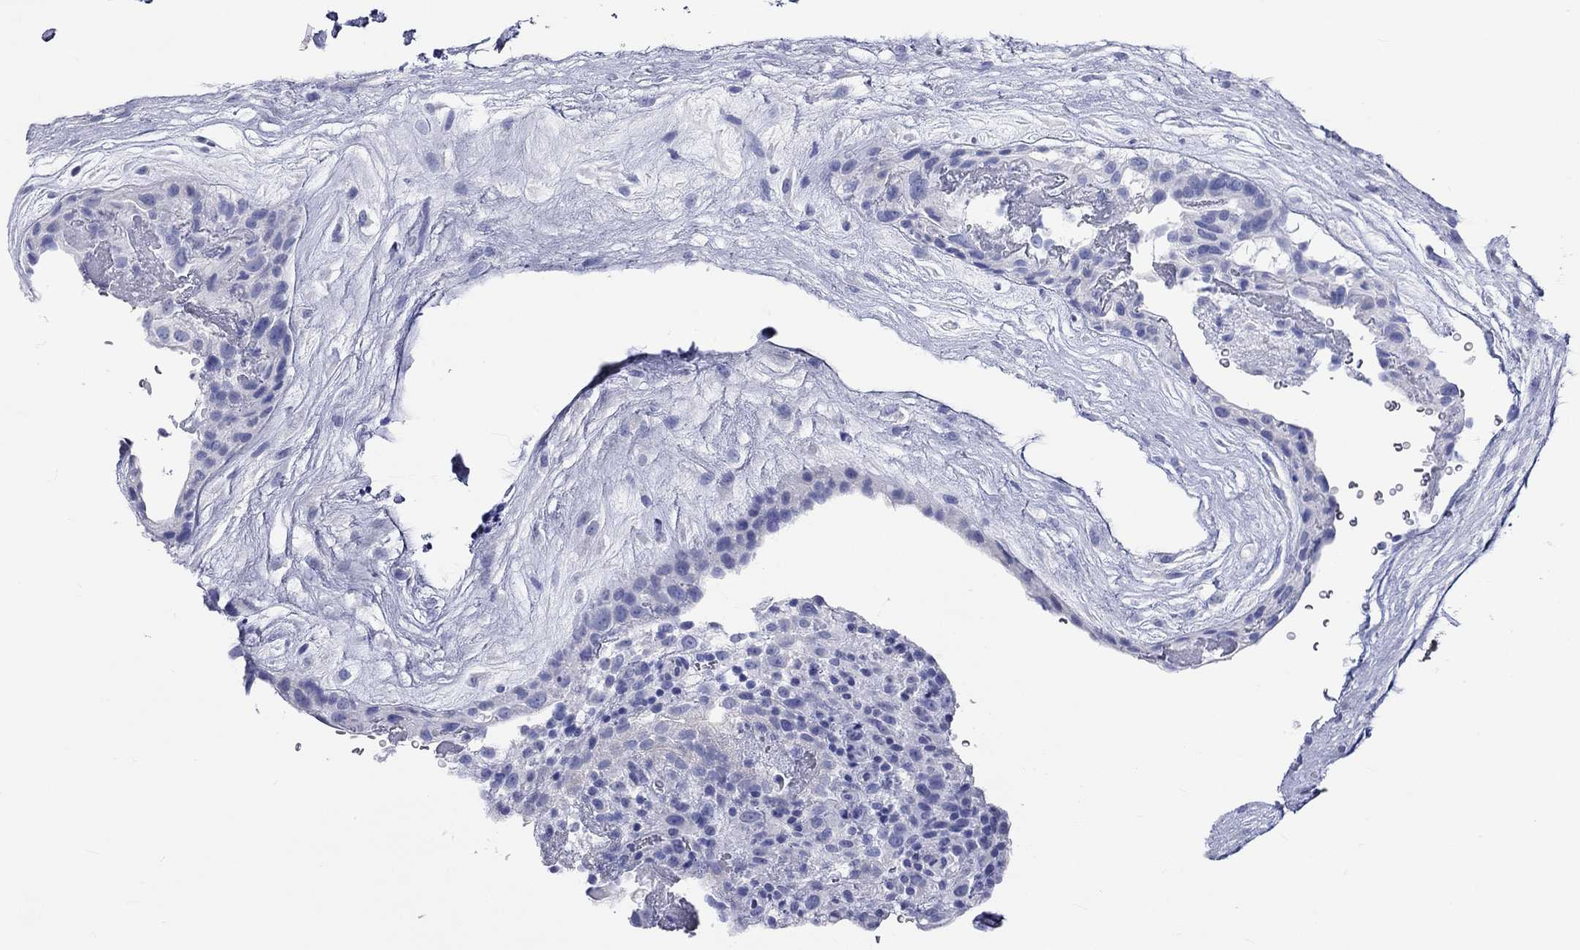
{"staining": {"intensity": "negative", "quantity": "none", "location": "none"}, "tissue": "placenta", "cell_type": "Decidual cells", "image_type": "normal", "snomed": [{"axis": "morphology", "description": "Normal tissue, NOS"}, {"axis": "topography", "description": "Placenta"}], "caption": "IHC photomicrograph of normal human placenta stained for a protein (brown), which displays no positivity in decidual cells.", "gene": "SPATA9", "patient": {"sex": "female", "age": 19}}